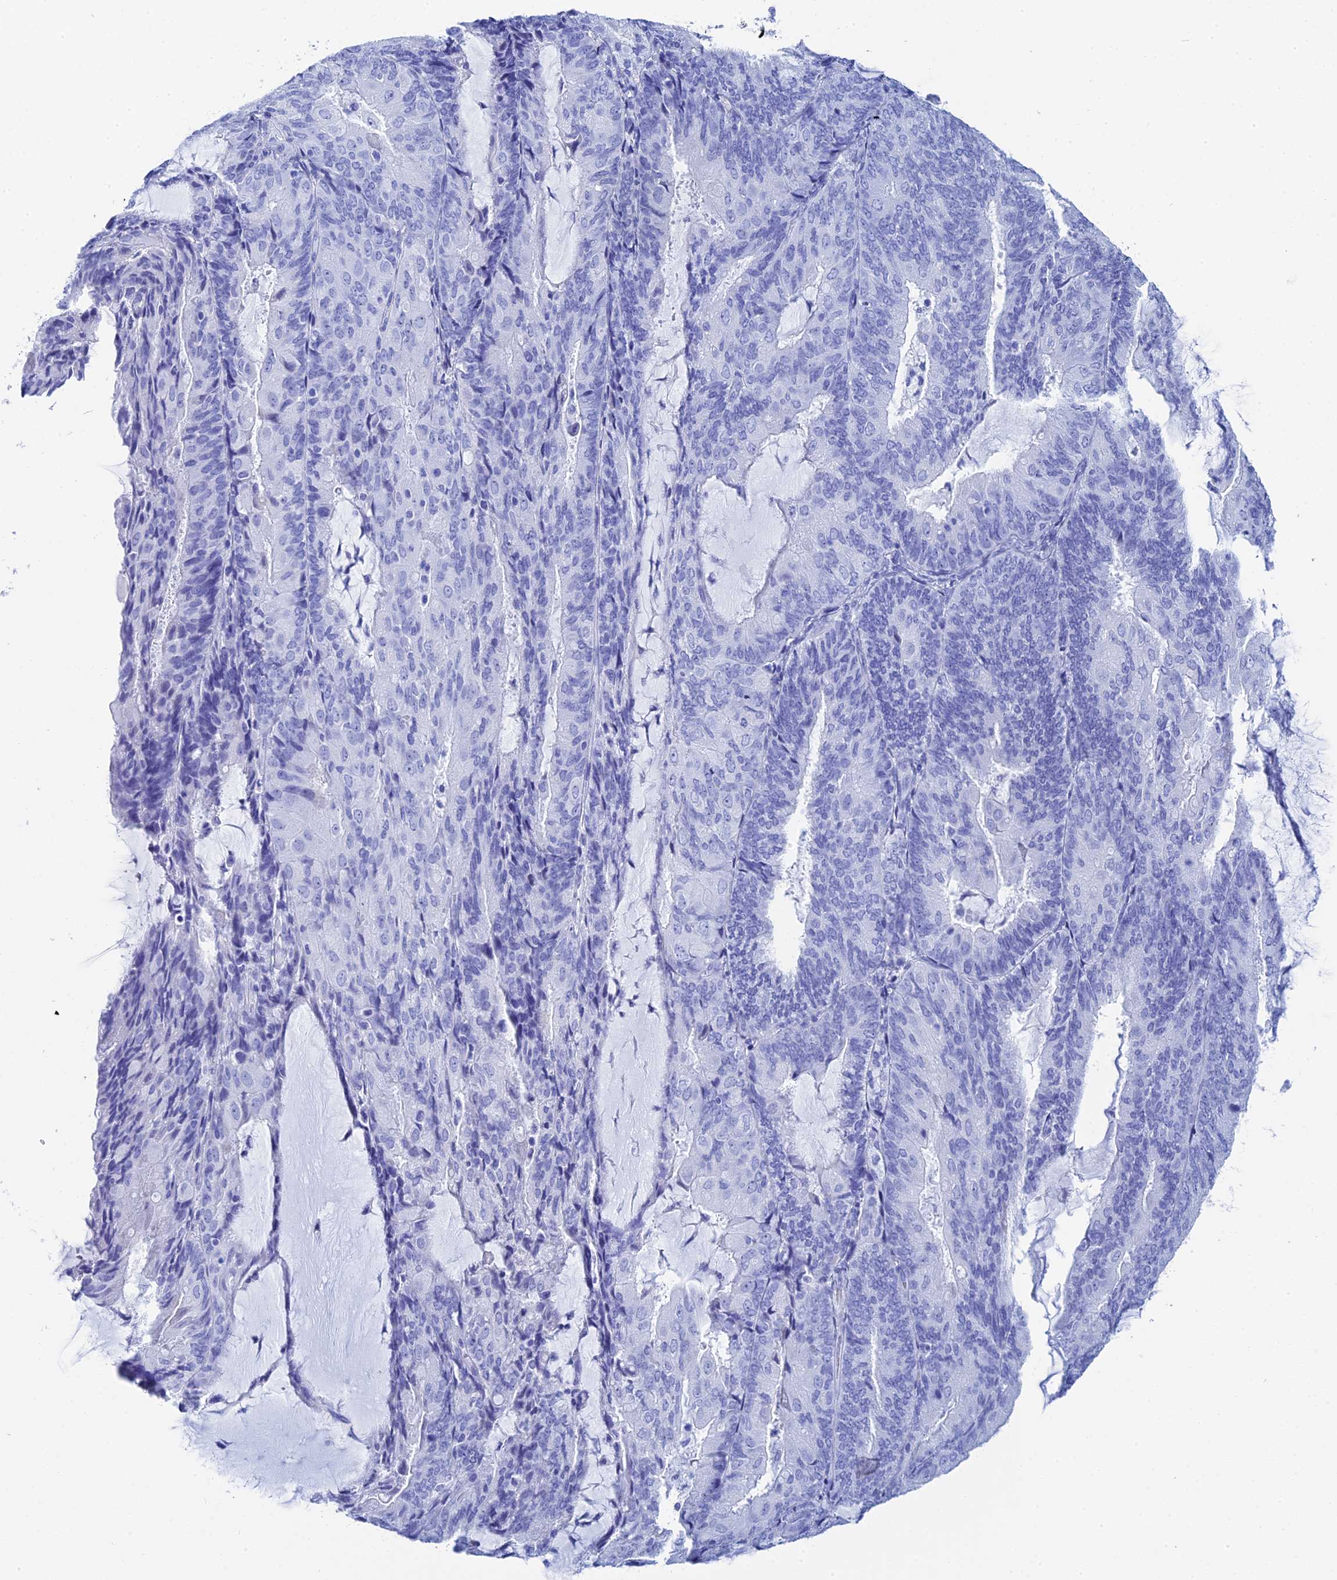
{"staining": {"intensity": "negative", "quantity": "none", "location": "none"}, "tissue": "endometrial cancer", "cell_type": "Tumor cells", "image_type": "cancer", "snomed": [{"axis": "morphology", "description": "Adenocarcinoma, NOS"}, {"axis": "topography", "description": "Endometrium"}], "caption": "Immunohistochemical staining of human endometrial cancer (adenocarcinoma) exhibits no significant positivity in tumor cells.", "gene": "TEX101", "patient": {"sex": "female", "age": 81}}